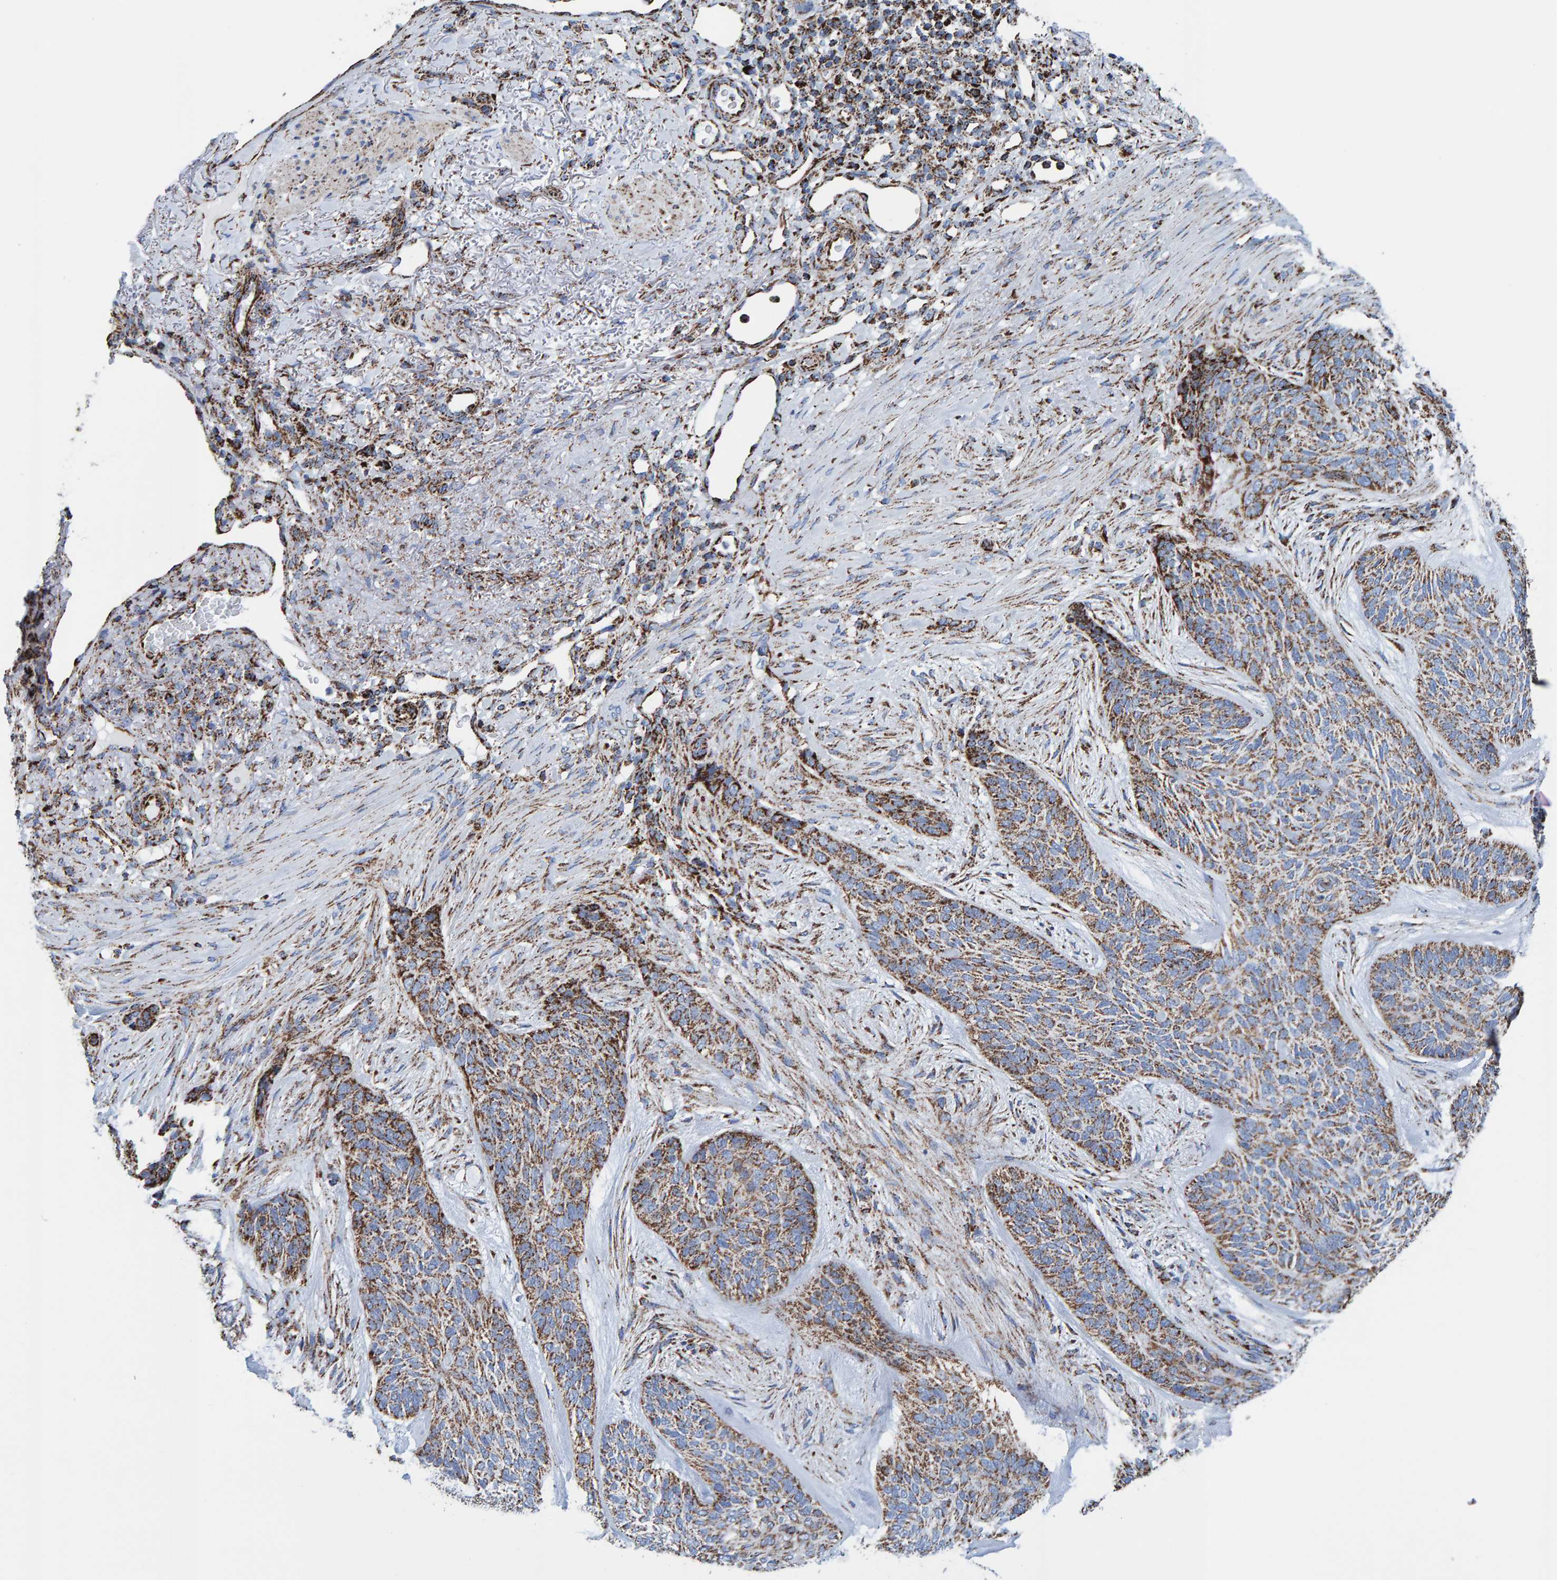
{"staining": {"intensity": "strong", "quantity": ">75%", "location": "cytoplasmic/membranous"}, "tissue": "skin cancer", "cell_type": "Tumor cells", "image_type": "cancer", "snomed": [{"axis": "morphology", "description": "Basal cell carcinoma"}, {"axis": "topography", "description": "Skin"}], "caption": "Skin cancer was stained to show a protein in brown. There is high levels of strong cytoplasmic/membranous positivity in approximately >75% of tumor cells.", "gene": "ENSG00000262660", "patient": {"sex": "male", "age": 55}}